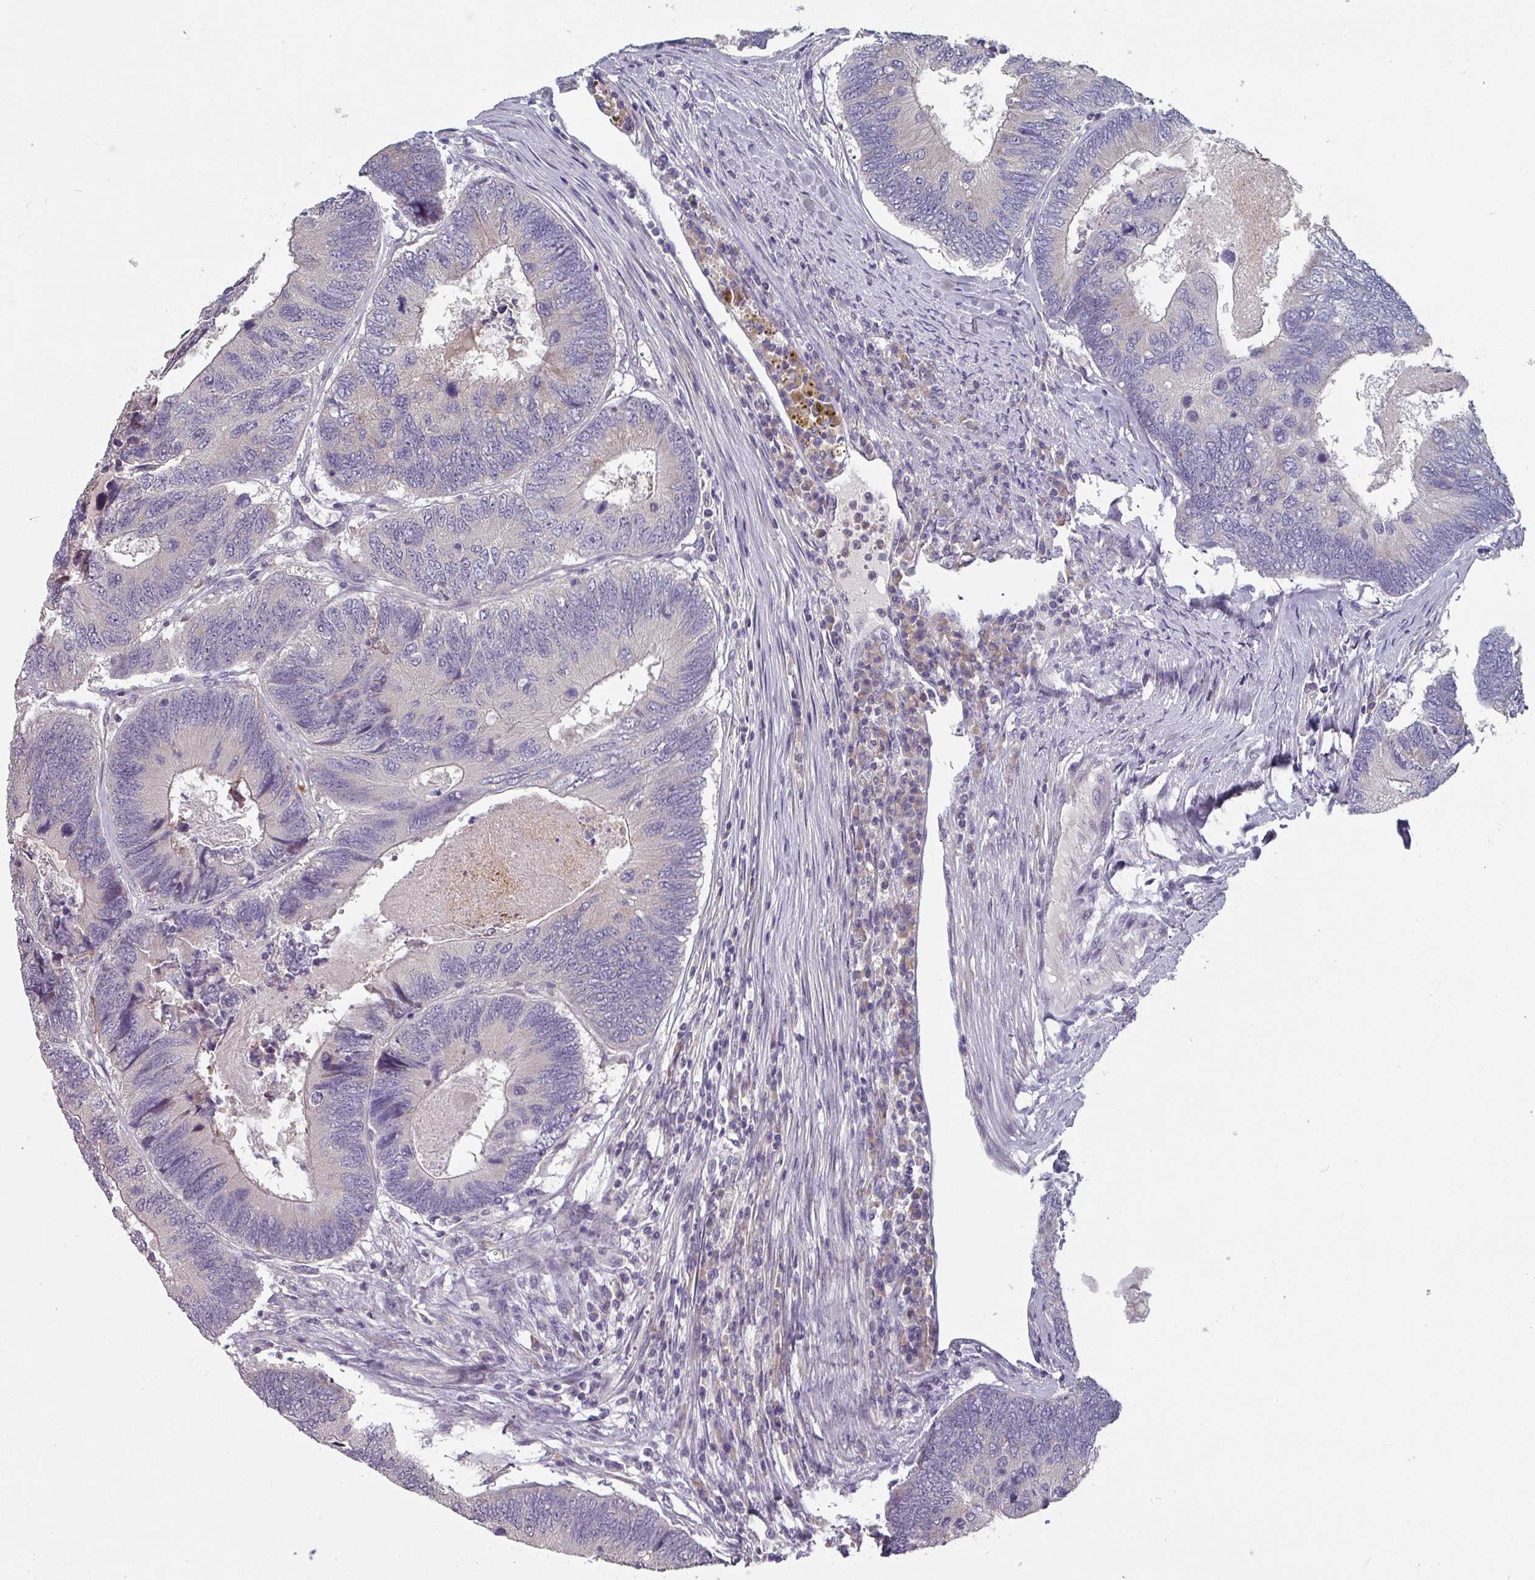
{"staining": {"intensity": "negative", "quantity": "none", "location": "none"}, "tissue": "colorectal cancer", "cell_type": "Tumor cells", "image_type": "cancer", "snomed": [{"axis": "morphology", "description": "Adenocarcinoma, NOS"}, {"axis": "topography", "description": "Colon"}], "caption": "Tumor cells show no significant protein expression in colorectal cancer.", "gene": "PRAMEF8", "patient": {"sex": "female", "age": 67}}